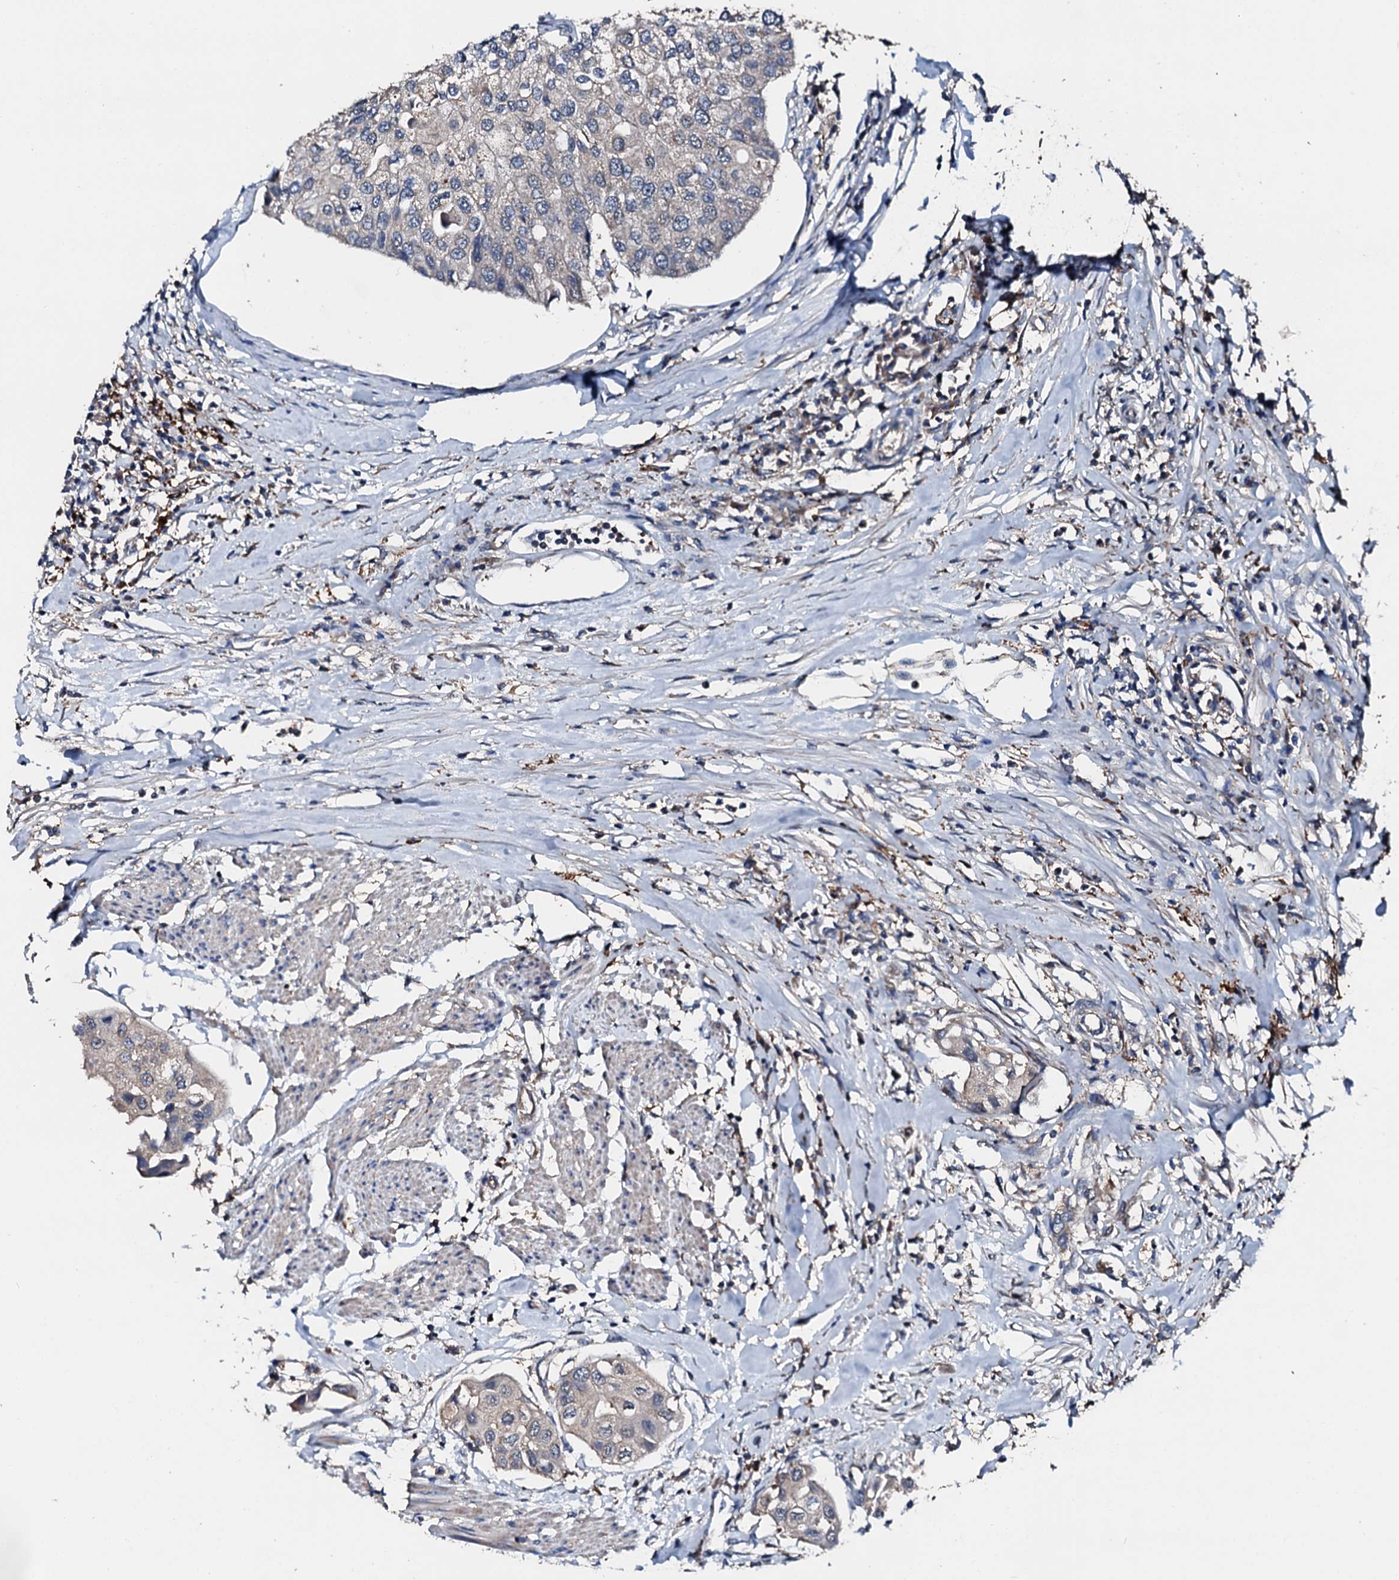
{"staining": {"intensity": "negative", "quantity": "none", "location": "none"}, "tissue": "urothelial cancer", "cell_type": "Tumor cells", "image_type": "cancer", "snomed": [{"axis": "morphology", "description": "Urothelial carcinoma, High grade"}, {"axis": "topography", "description": "Urinary bladder"}], "caption": "IHC micrograph of neoplastic tissue: human urothelial cancer stained with DAB (3,3'-diaminobenzidine) displays no significant protein staining in tumor cells.", "gene": "FGD4", "patient": {"sex": "male", "age": 64}}